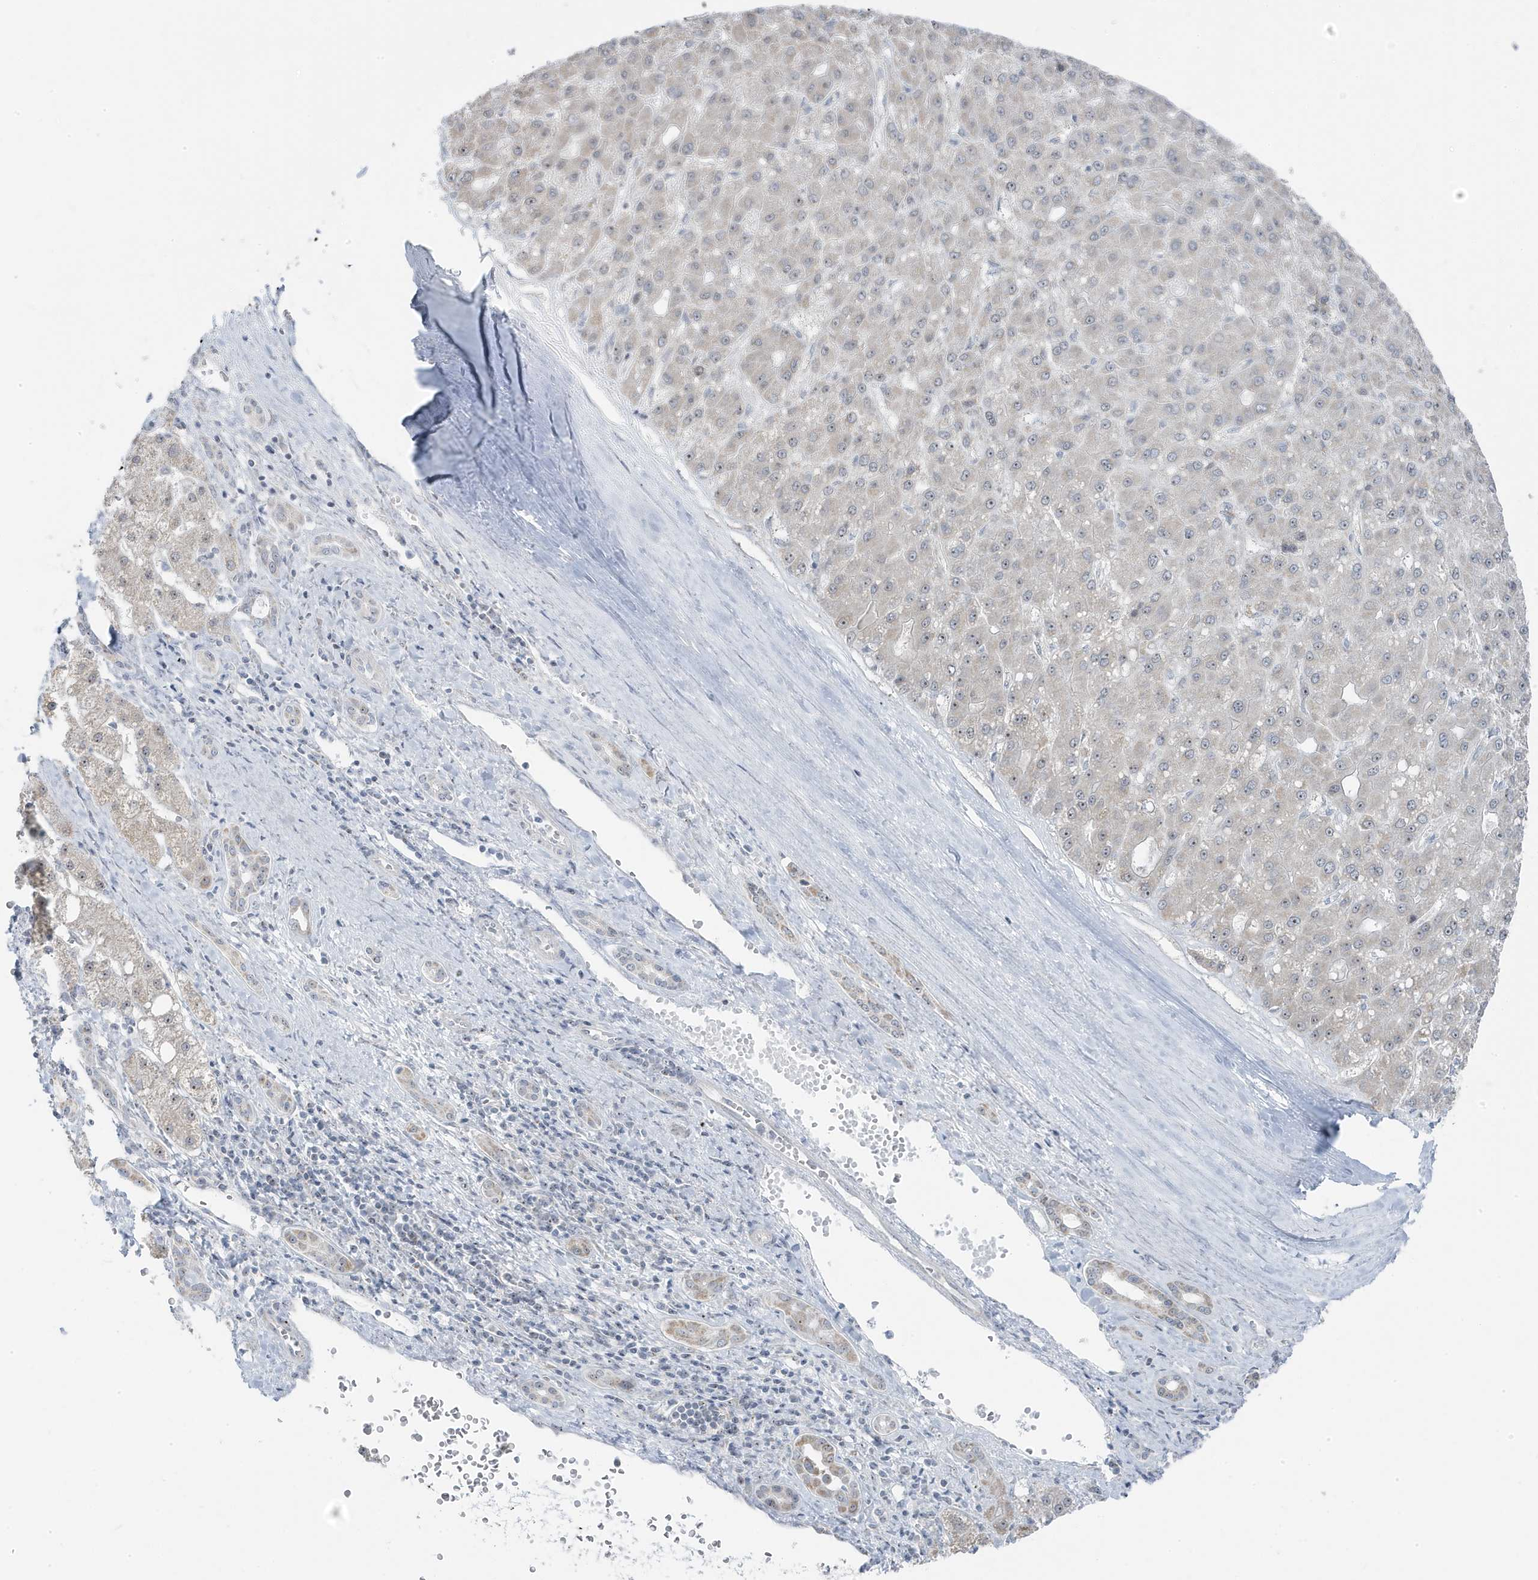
{"staining": {"intensity": "negative", "quantity": "none", "location": "none"}, "tissue": "liver cancer", "cell_type": "Tumor cells", "image_type": "cancer", "snomed": [{"axis": "morphology", "description": "Carcinoma, Hepatocellular, NOS"}, {"axis": "topography", "description": "Liver"}], "caption": "Immunohistochemistry of human liver cancer reveals no staining in tumor cells.", "gene": "TSEN15", "patient": {"sex": "male", "age": 67}}